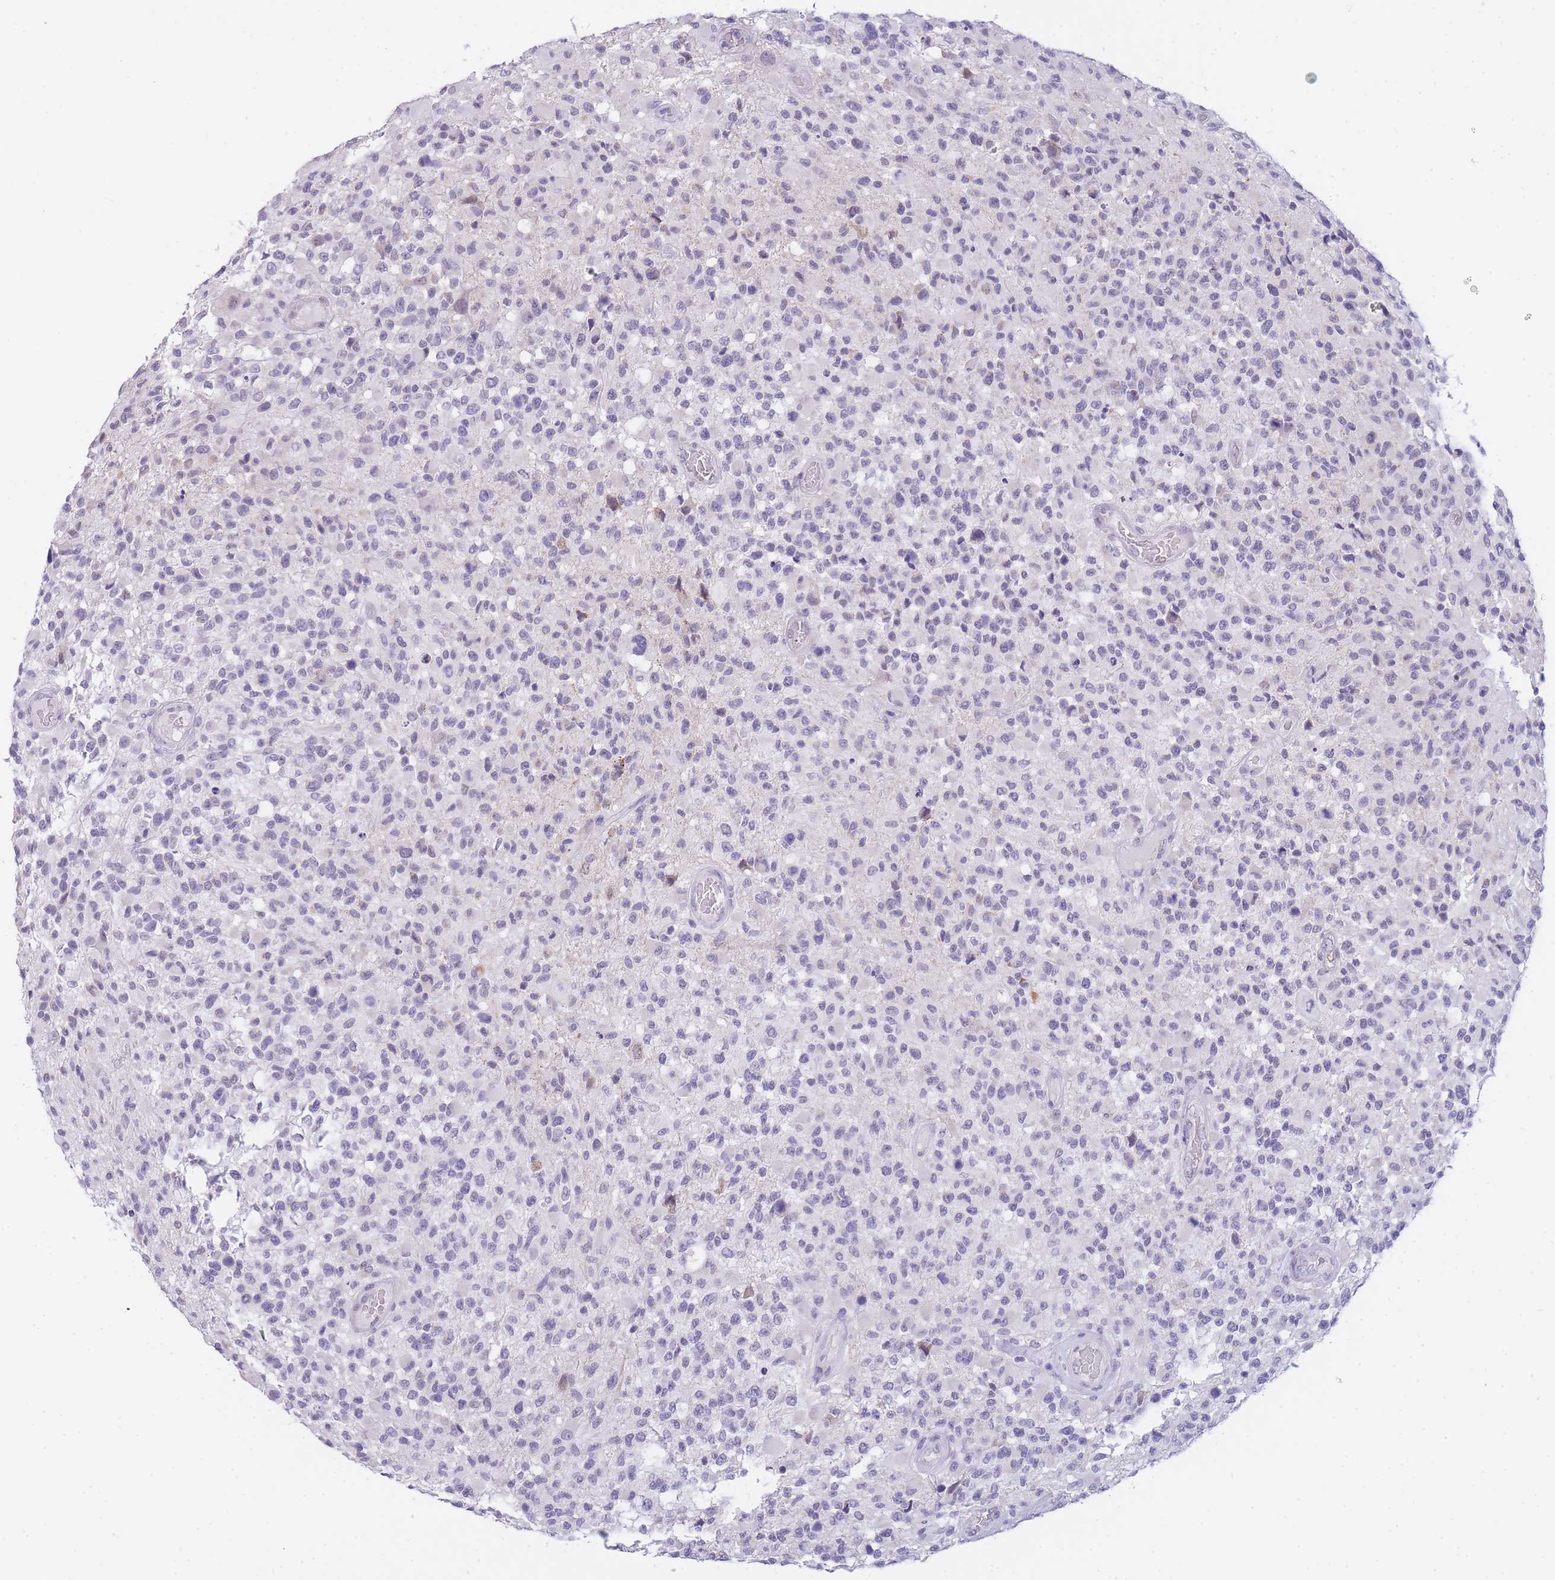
{"staining": {"intensity": "negative", "quantity": "none", "location": "none"}, "tissue": "glioma", "cell_type": "Tumor cells", "image_type": "cancer", "snomed": [{"axis": "morphology", "description": "Glioma, malignant, High grade"}, {"axis": "morphology", "description": "Glioblastoma, NOS"}, {"axis": "topography", "description": "Brain"}], "caption": "Tumor cells show no significant protein expression in malignant glioma (high-grade). Nuclei are stained in blue.", "gene": "FRAT2", "patient": {"sex": "male", "age": 60}}